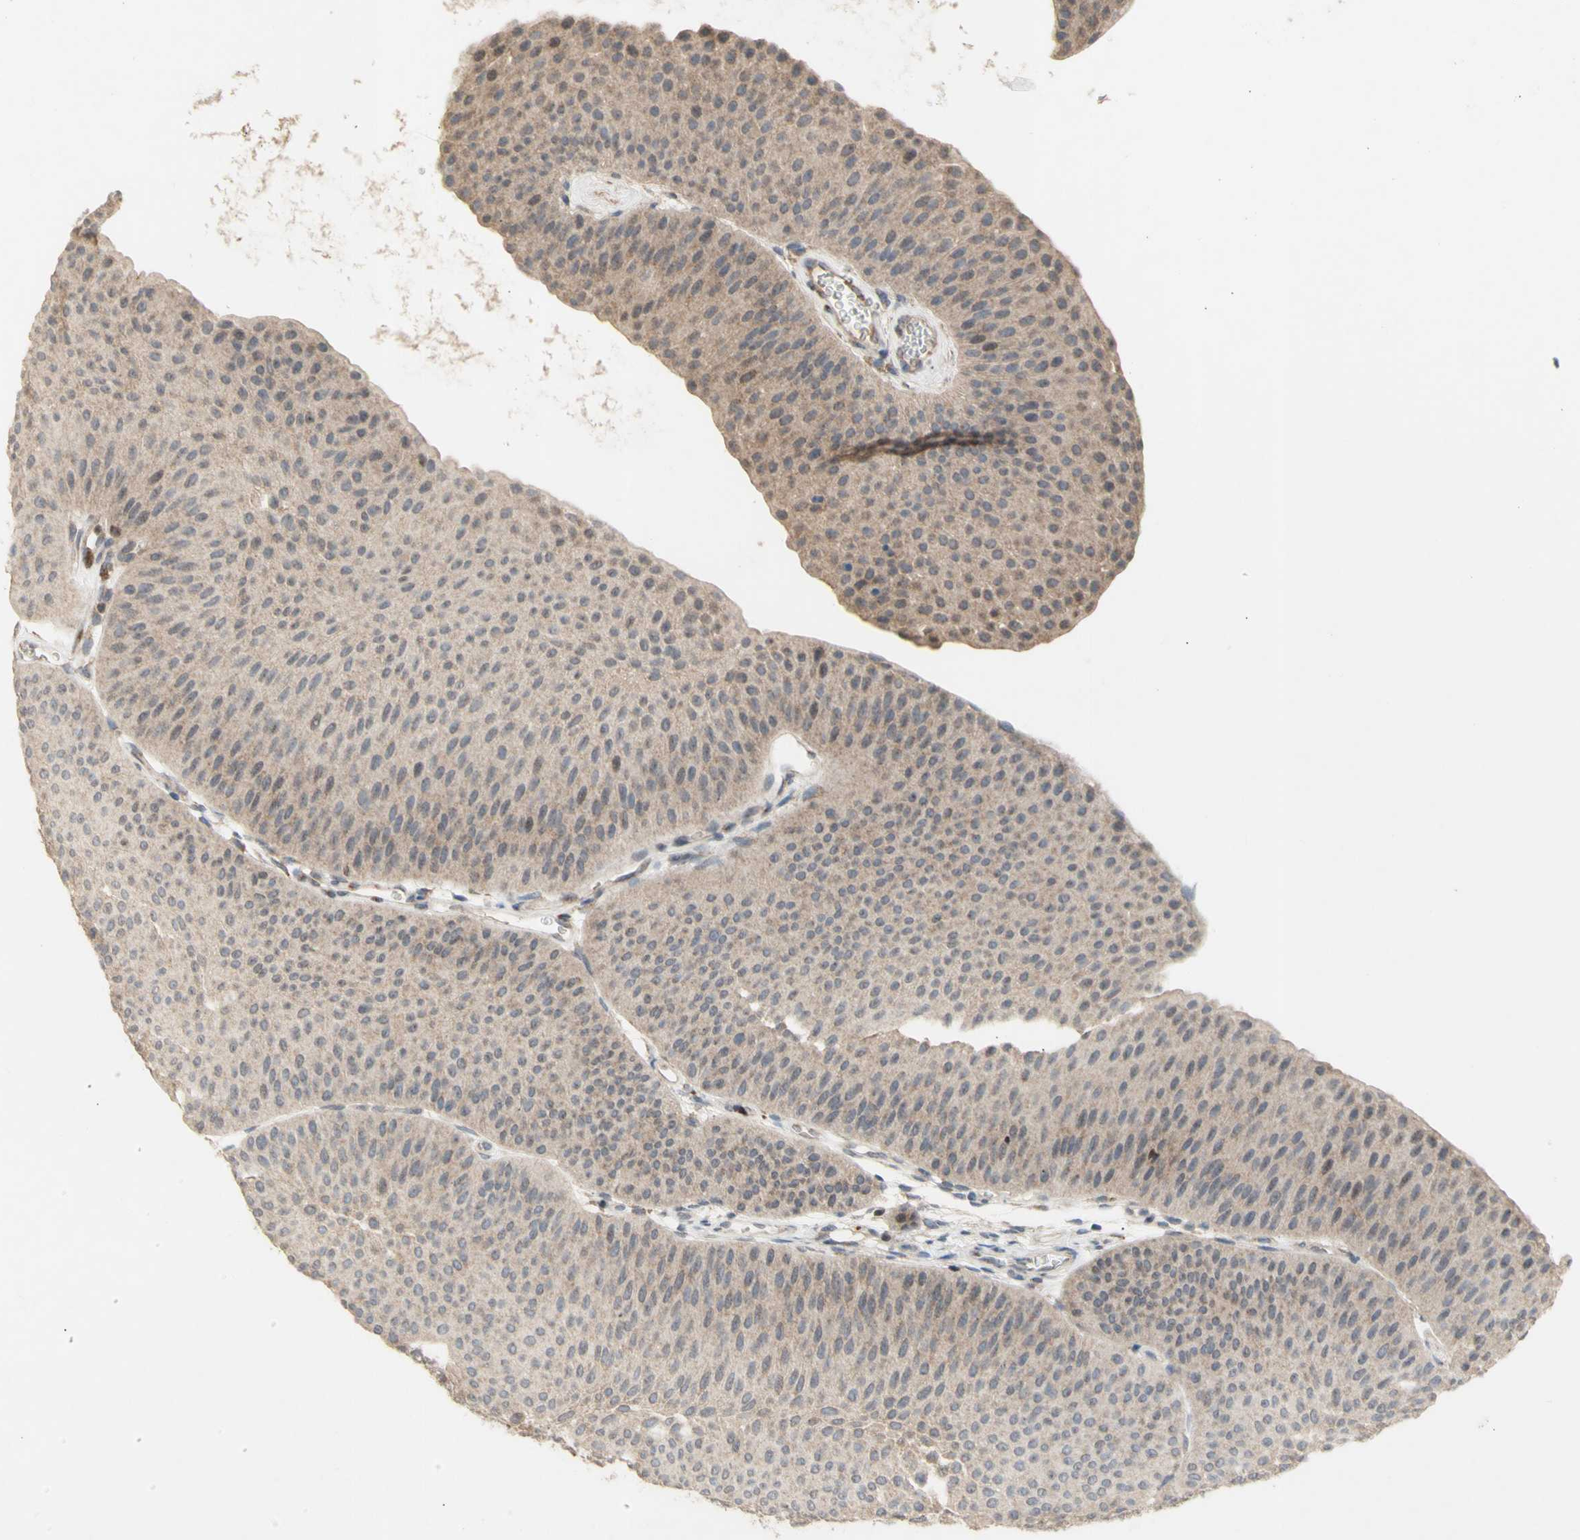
{"staining": {"intensity": "weak", "quantity": ">75%", "location": "cytoplasmic/membranous"}, "tissue": "urothelial cancer", "cell_type": "Tumor cells", "image_type": "cancer", "snomed": [{"axis": "morphology", "description": "Urothelial carcinoma, Low grade"}, {"axis": "topography", "description": "Urinary bladder"}], "caption": "Weak cytoplasmic/membranous expression for a protein is appreciated in about >75% of tumor cells of urothelial carcinoma (low-grade) using immunohistochemistry (IHC).", "gene": "NLRP1", "patient": {"sex": "female", "age": 60}}